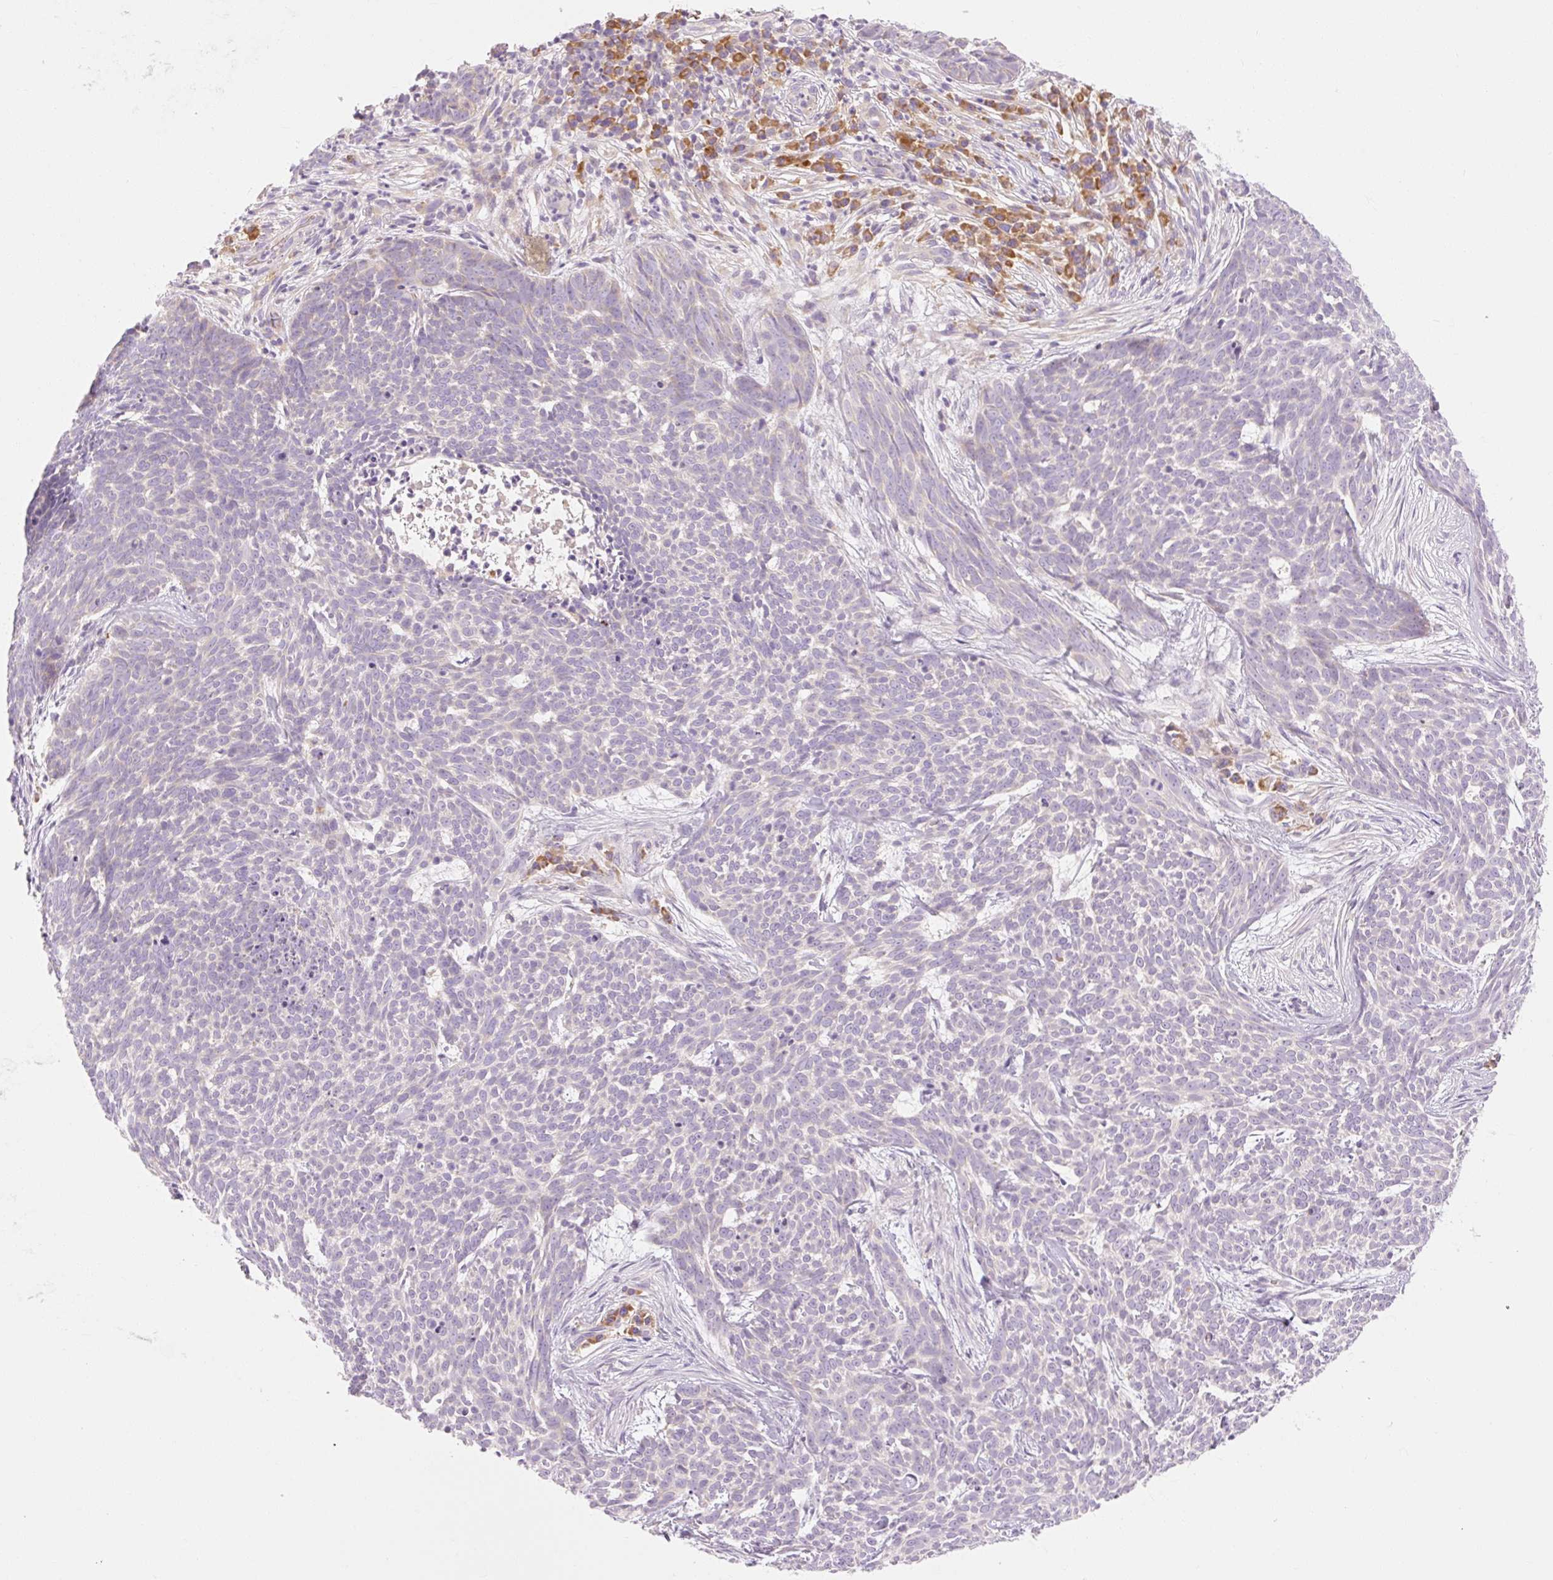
{"staining": {"intensity": "negative", "quantity": "none", "location": "none"}, "tissue": "skin cancer", "cell_type": "Tumor cells", "image_type": "cancer", "snomed": [{"axis": "morphology", "description": "Basal cell carcinoma"}, {"axis": "topography", "description": "Skin"}], "caption": "DAB (3,3'-diaminobenzidine) immunohistochemical staining of skin cancer (basal cell carcinoma) displays no significant expression in tumor cells.", "gene": "MYO1D", "patient": {"sex": "female", "age": 93}}